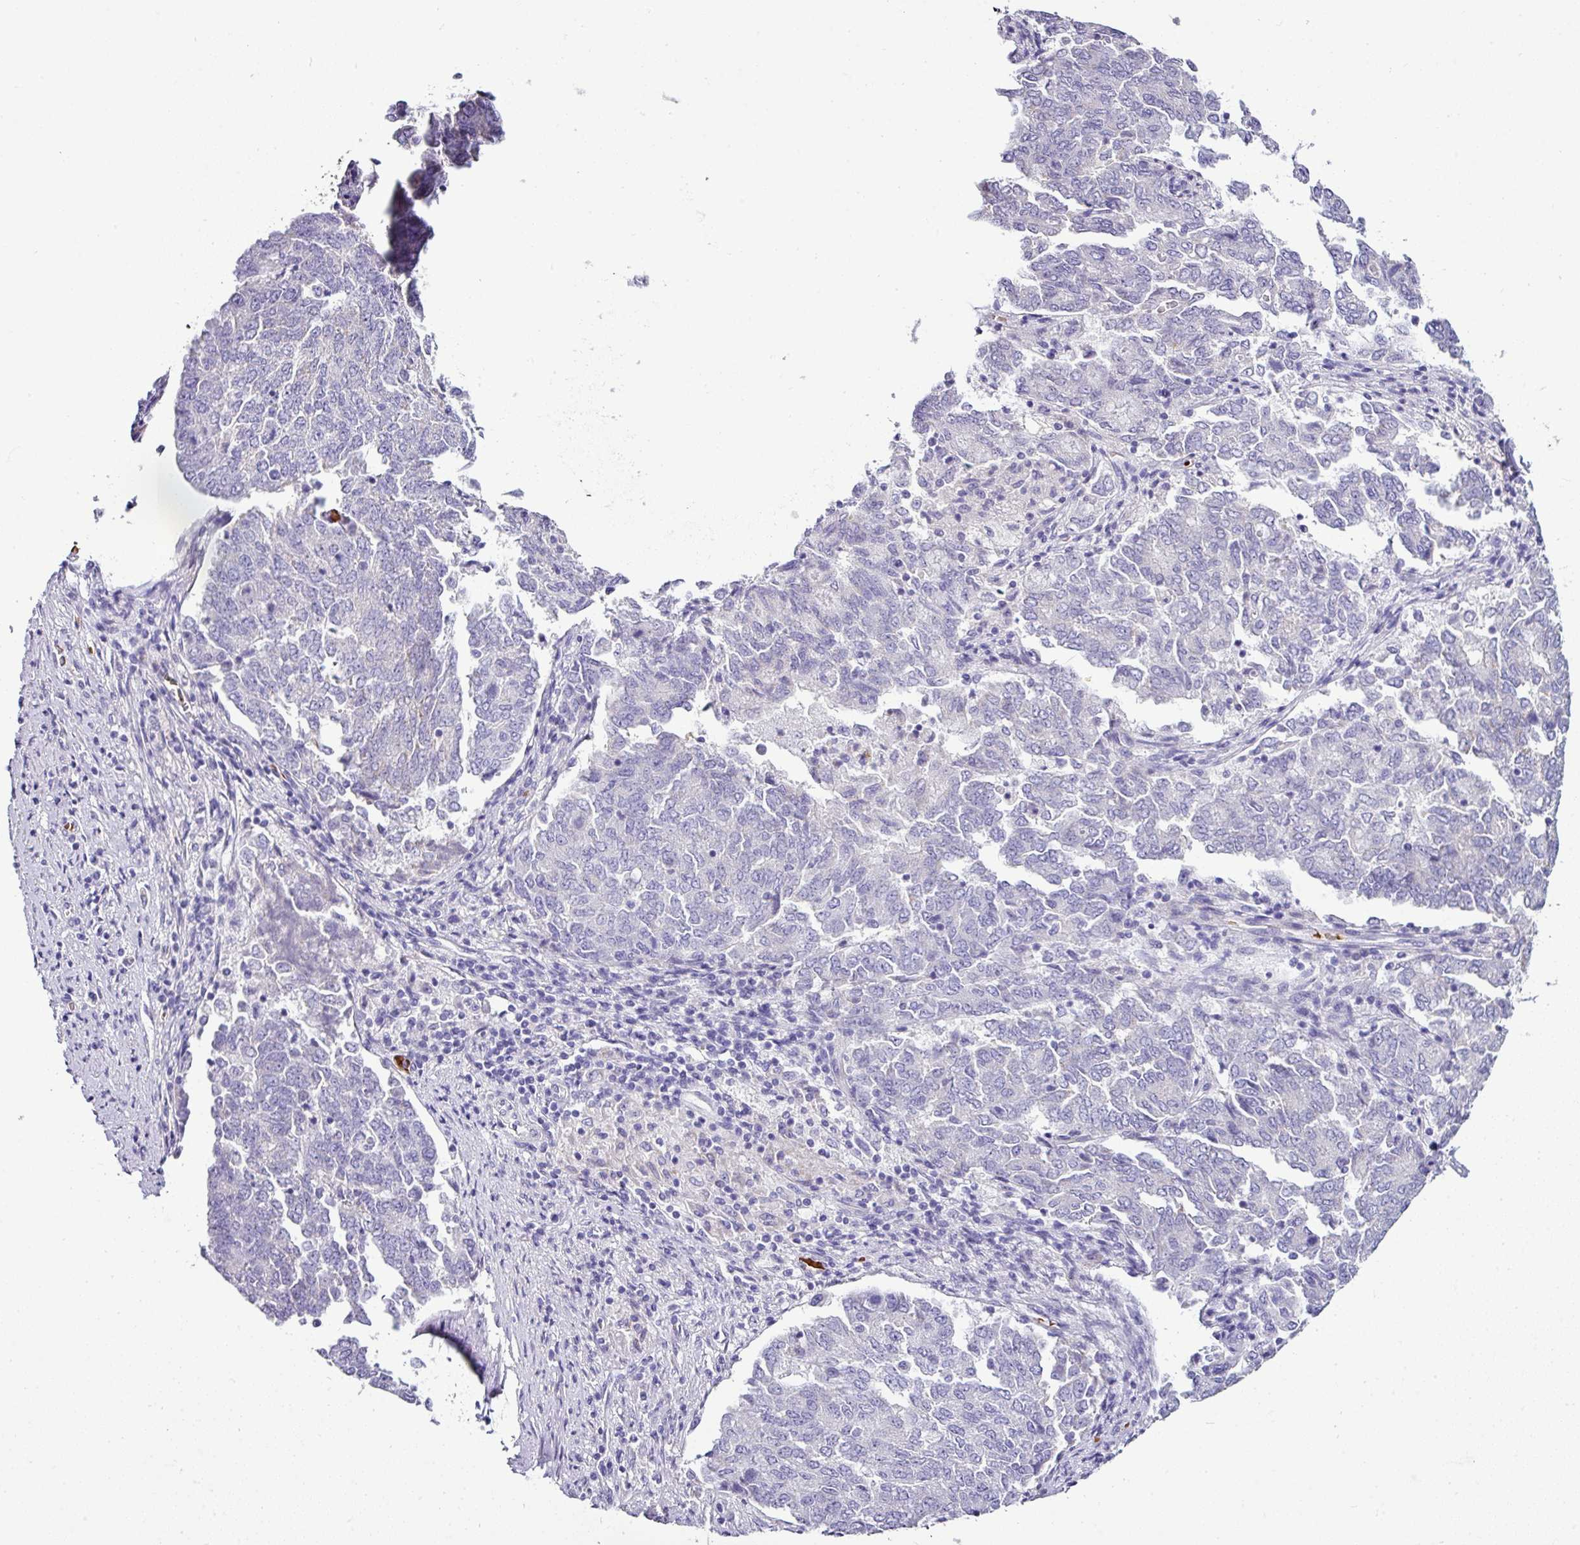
{"staining": {"intensity": "negative", "quantity": "none", "location": "none"}, "tissue": "endometrial cancer", "cell_type": "Tumor cells", "image_type": "cancer", "snomed": [{"axis": "morphology", "description": "Adenocarcinoma, NOS"}, {"axis": "topography", "description": "Endometrium"}], "caption": "This is an IHC image of endometrial adenocarcinoma. There is no expression in tumor cells.", "gene": "NAPSA", "patient": {"sex": "female", "age": 80}}